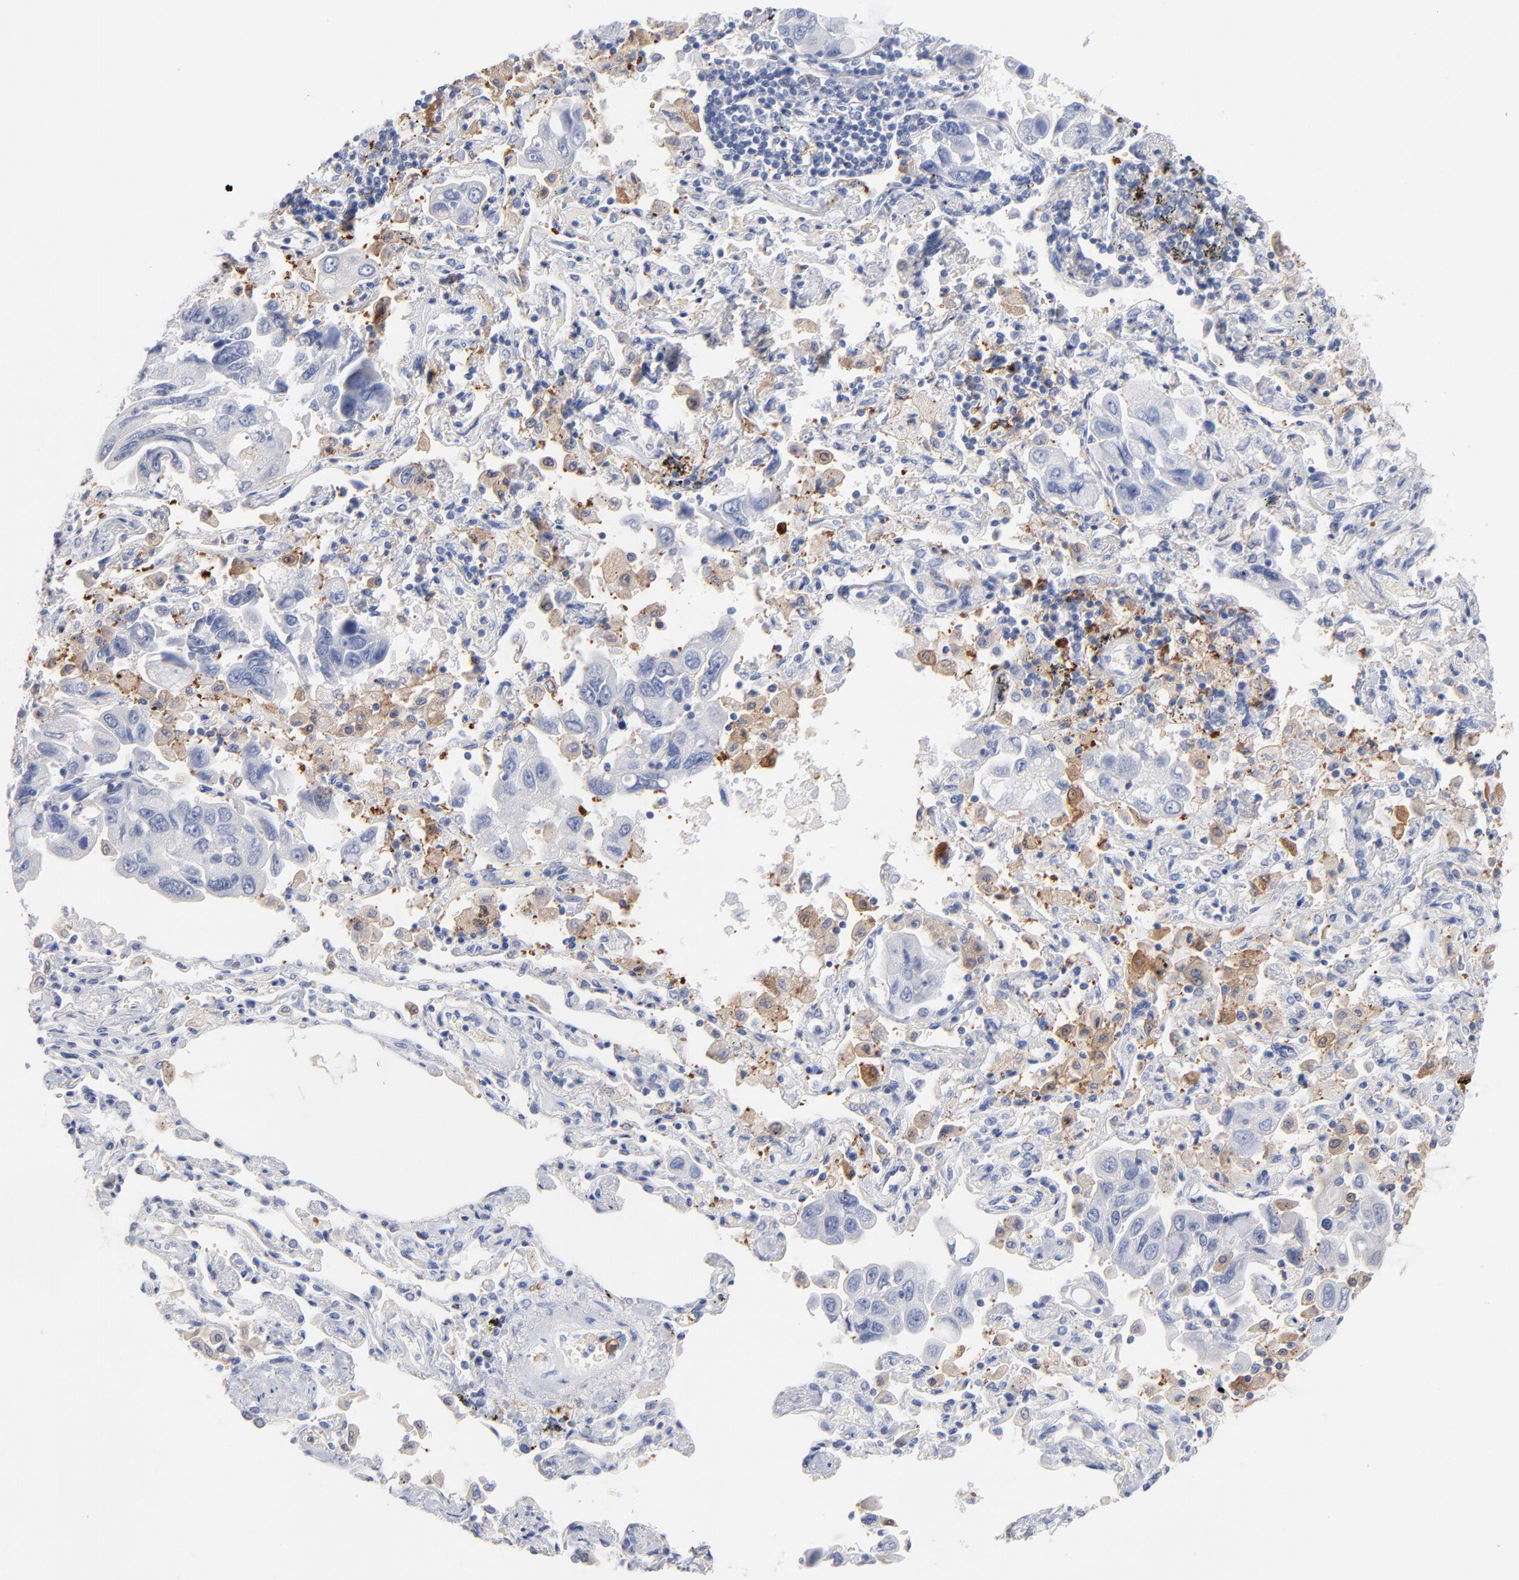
{"staining": {"intensity": "negative", "quantity": "none", "location": "none"}, "tissue": "lung cancer", "cell_type": "Tumor cells", "image_type": "cancer", "snomed": [{"axis": "morphology", "description": "Adenocarcinoma, NOS"}, {"axis": "topography", "description": "Lung"}], "caption": "Immunohistochemistry image of adenocarcinoma (lung) stained for a protein (brown), which reveals no staining in tumor cells.", "gene": "IFIT2", "patient": {"sex": "male", "age": 64}}